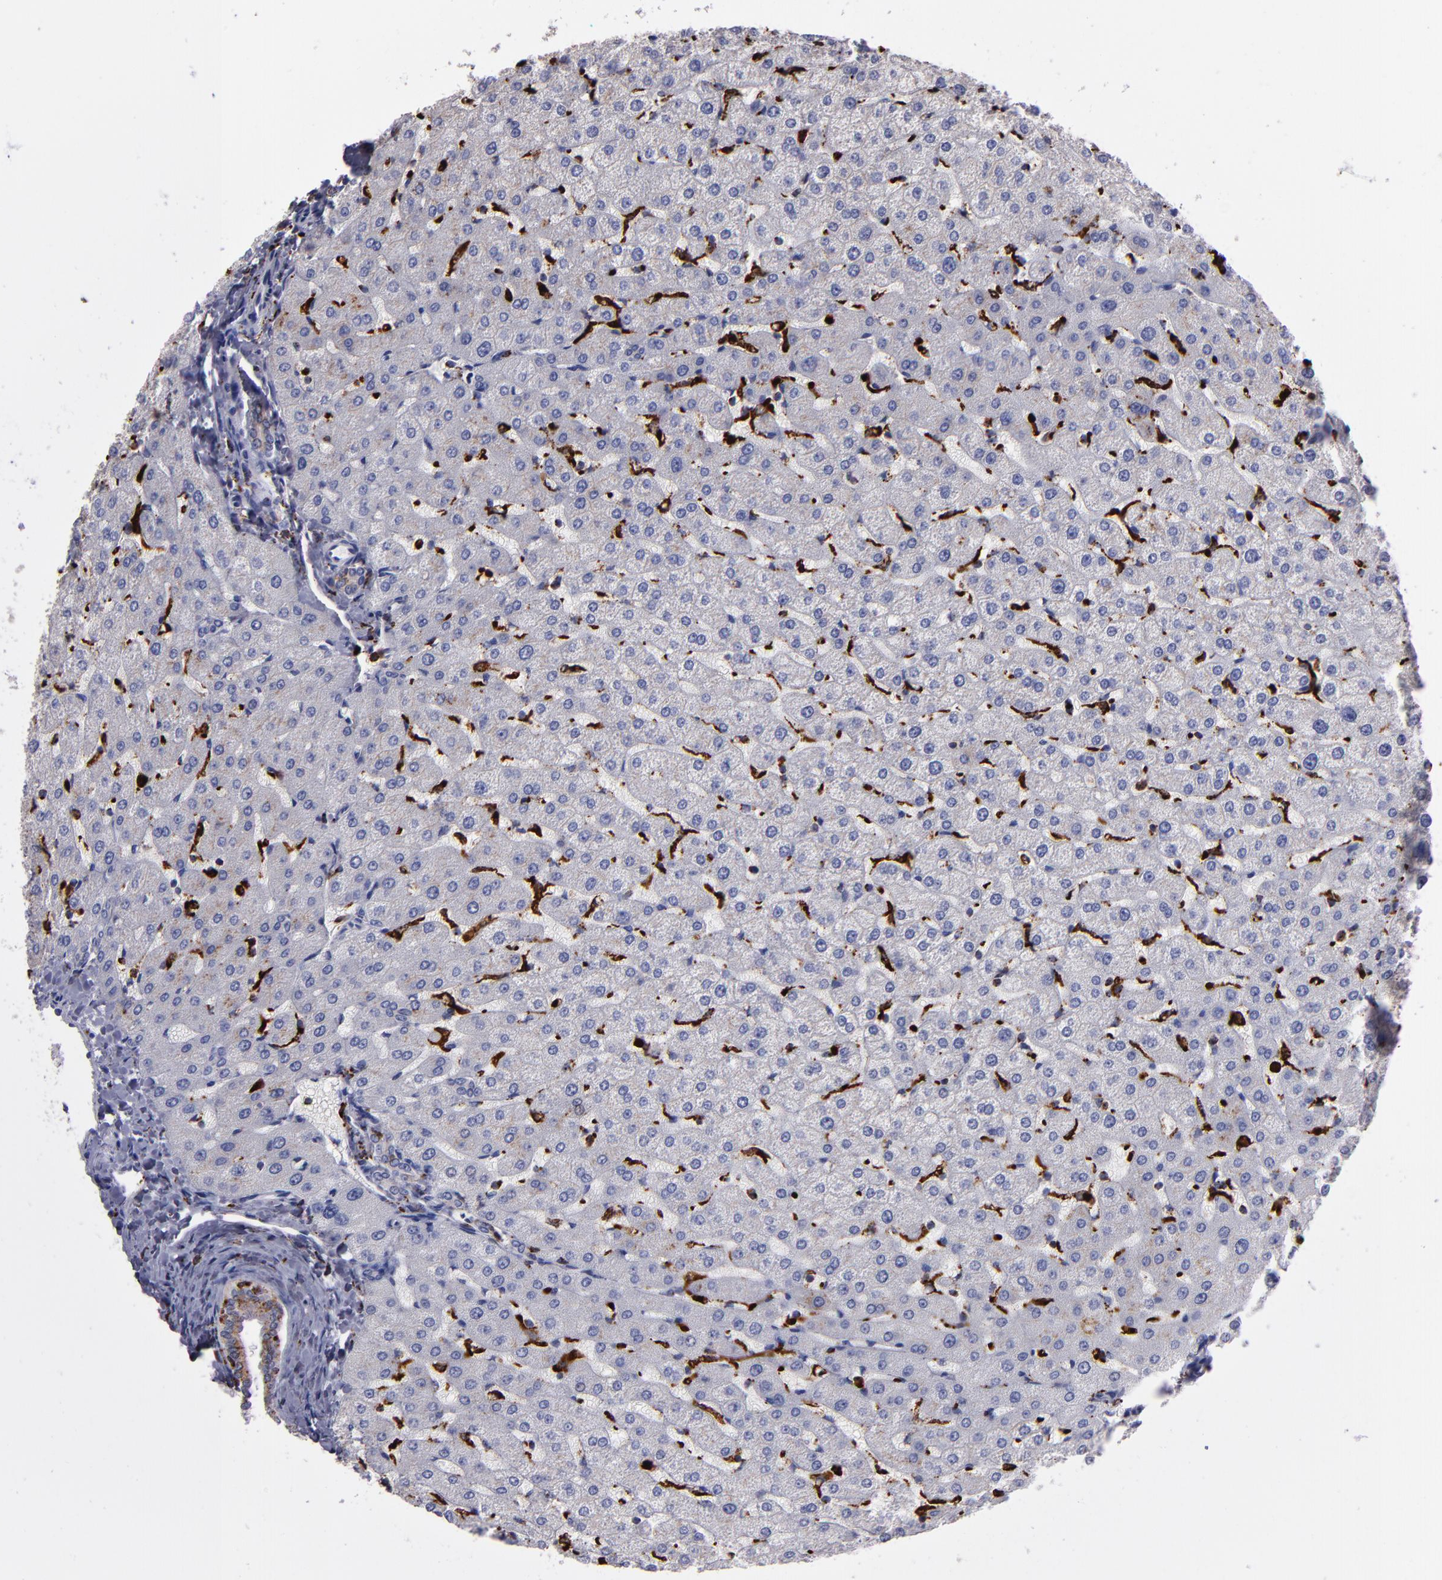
{"staining": {"intensity": "weak", "quantity": ">75%", "location": "cytoplasmic/membranous"}, "tissue": "liver", "cell_type": "Cholangiocytes", "image_type": "normal", "snomed": [{"axis": "morphology", "description": "Normal tissue, NOS"}, {"axis": "morphology", "description": "Fibrosis, NOS"}, {"axis": "topography", "description": "Liver"}], "caption": "The immunohistochemical stain highlights weak cytoplasmic/membranous staining in cholangiocytes of normal liver. The protein is stained brown, and the nuclei are stained in blue (DAB (3,3'-diaminobenzidine) IHC with brightfield microscopy, high magnification).", "gene": "CTSS", "patient": {"sex": "female", "age": 29}}